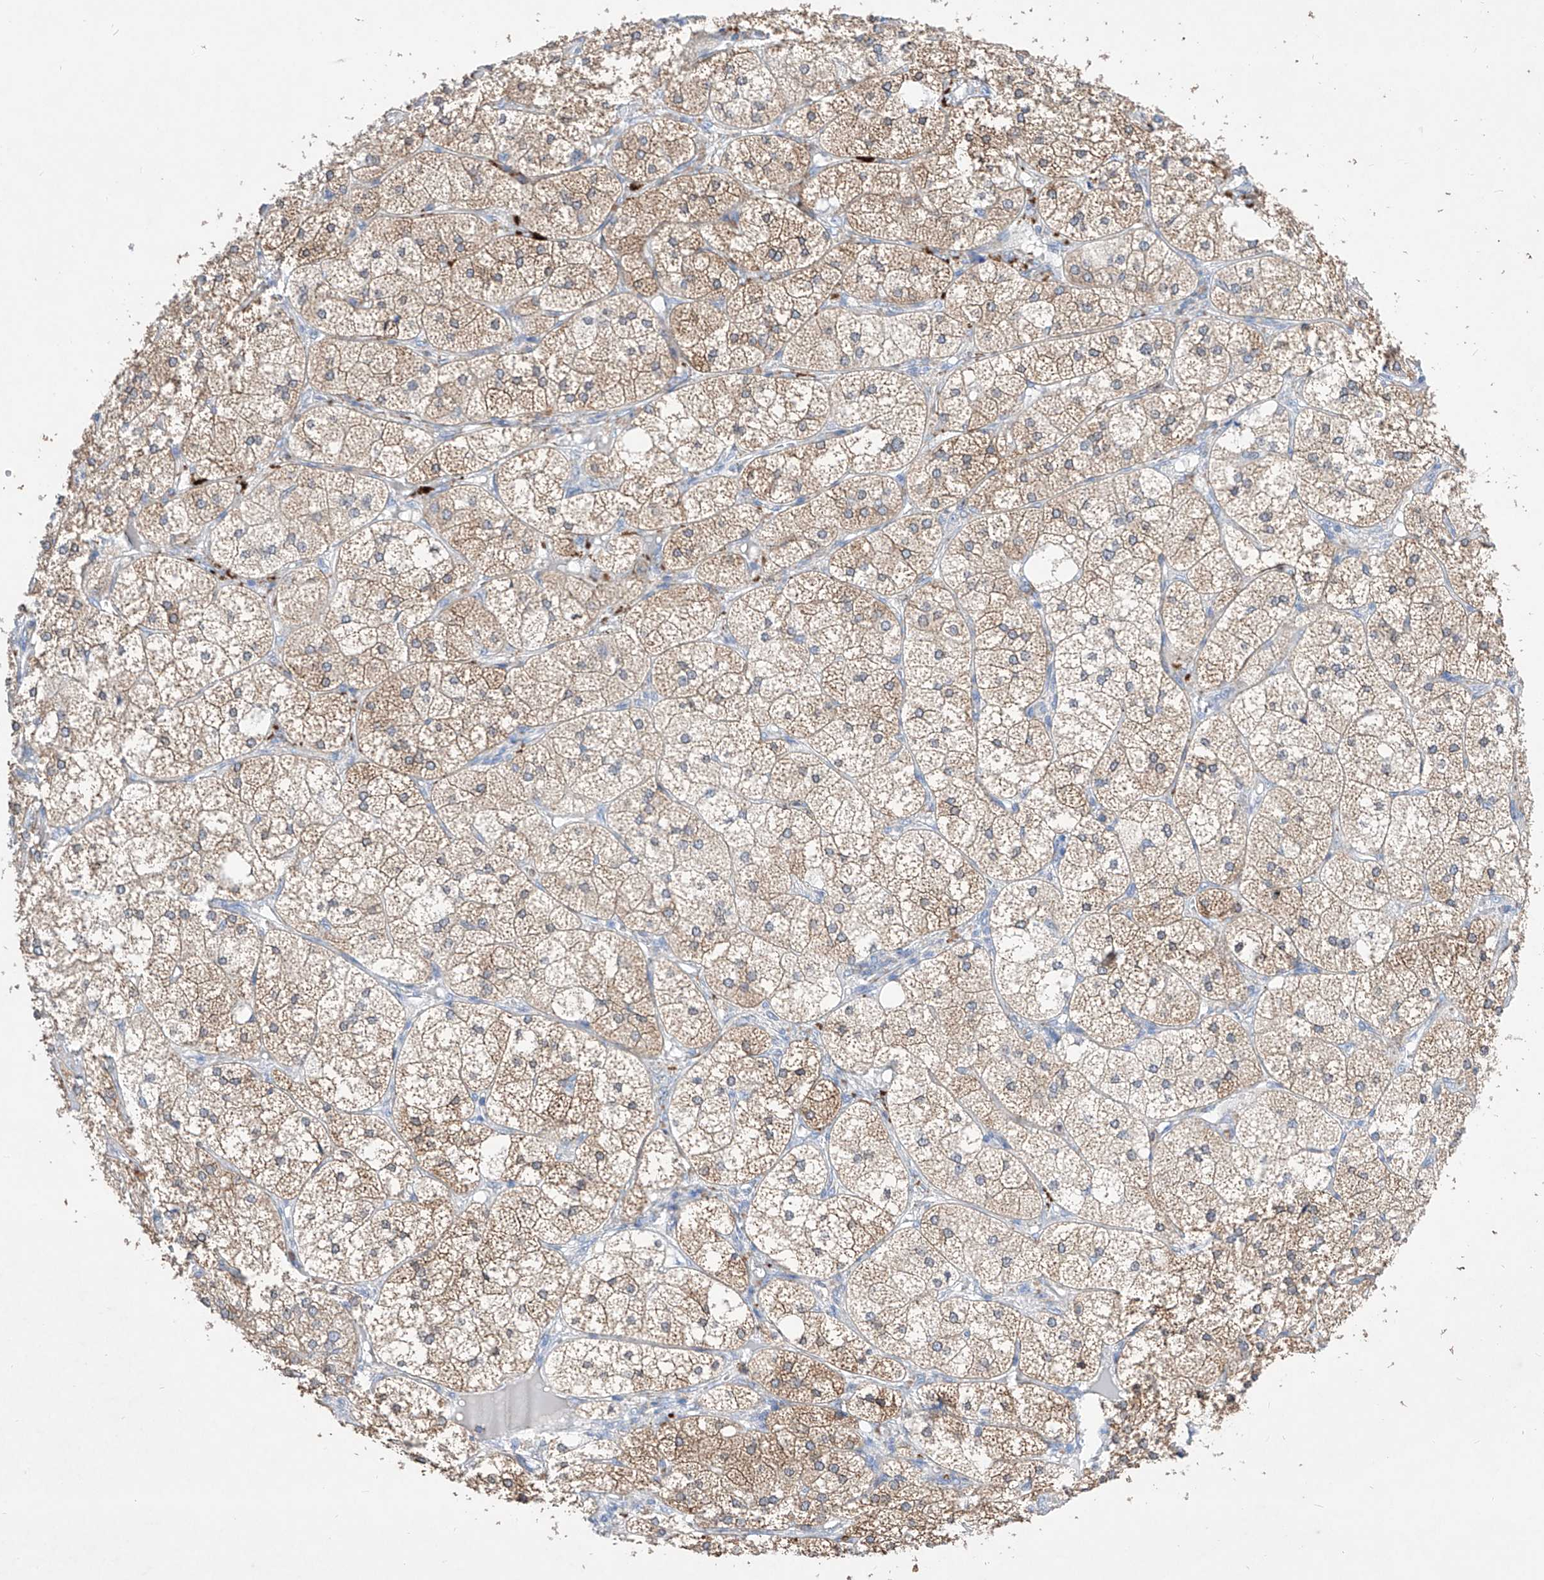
{"staining": {"intensity": "strong", "quantity": "25%-75%", "location": "cytoplasmic/membranous"}, "tissue": "adrenal gland", "cell_type": "Glandular cells", "image_type": "normal", "snomed": [{"axis": "morphology", "description": "Normal tissue, NOS"}, {"axis": "topography", "description": "Adrenal gland"}], "caption": "Protein analysis of unremarkable adrenal gland displays strong cytoplasmic/membranous expression in about 25%-75% of glandular cells.", "gene": "TM7SF2", "patient": {"sex": "female", "age": 61}}